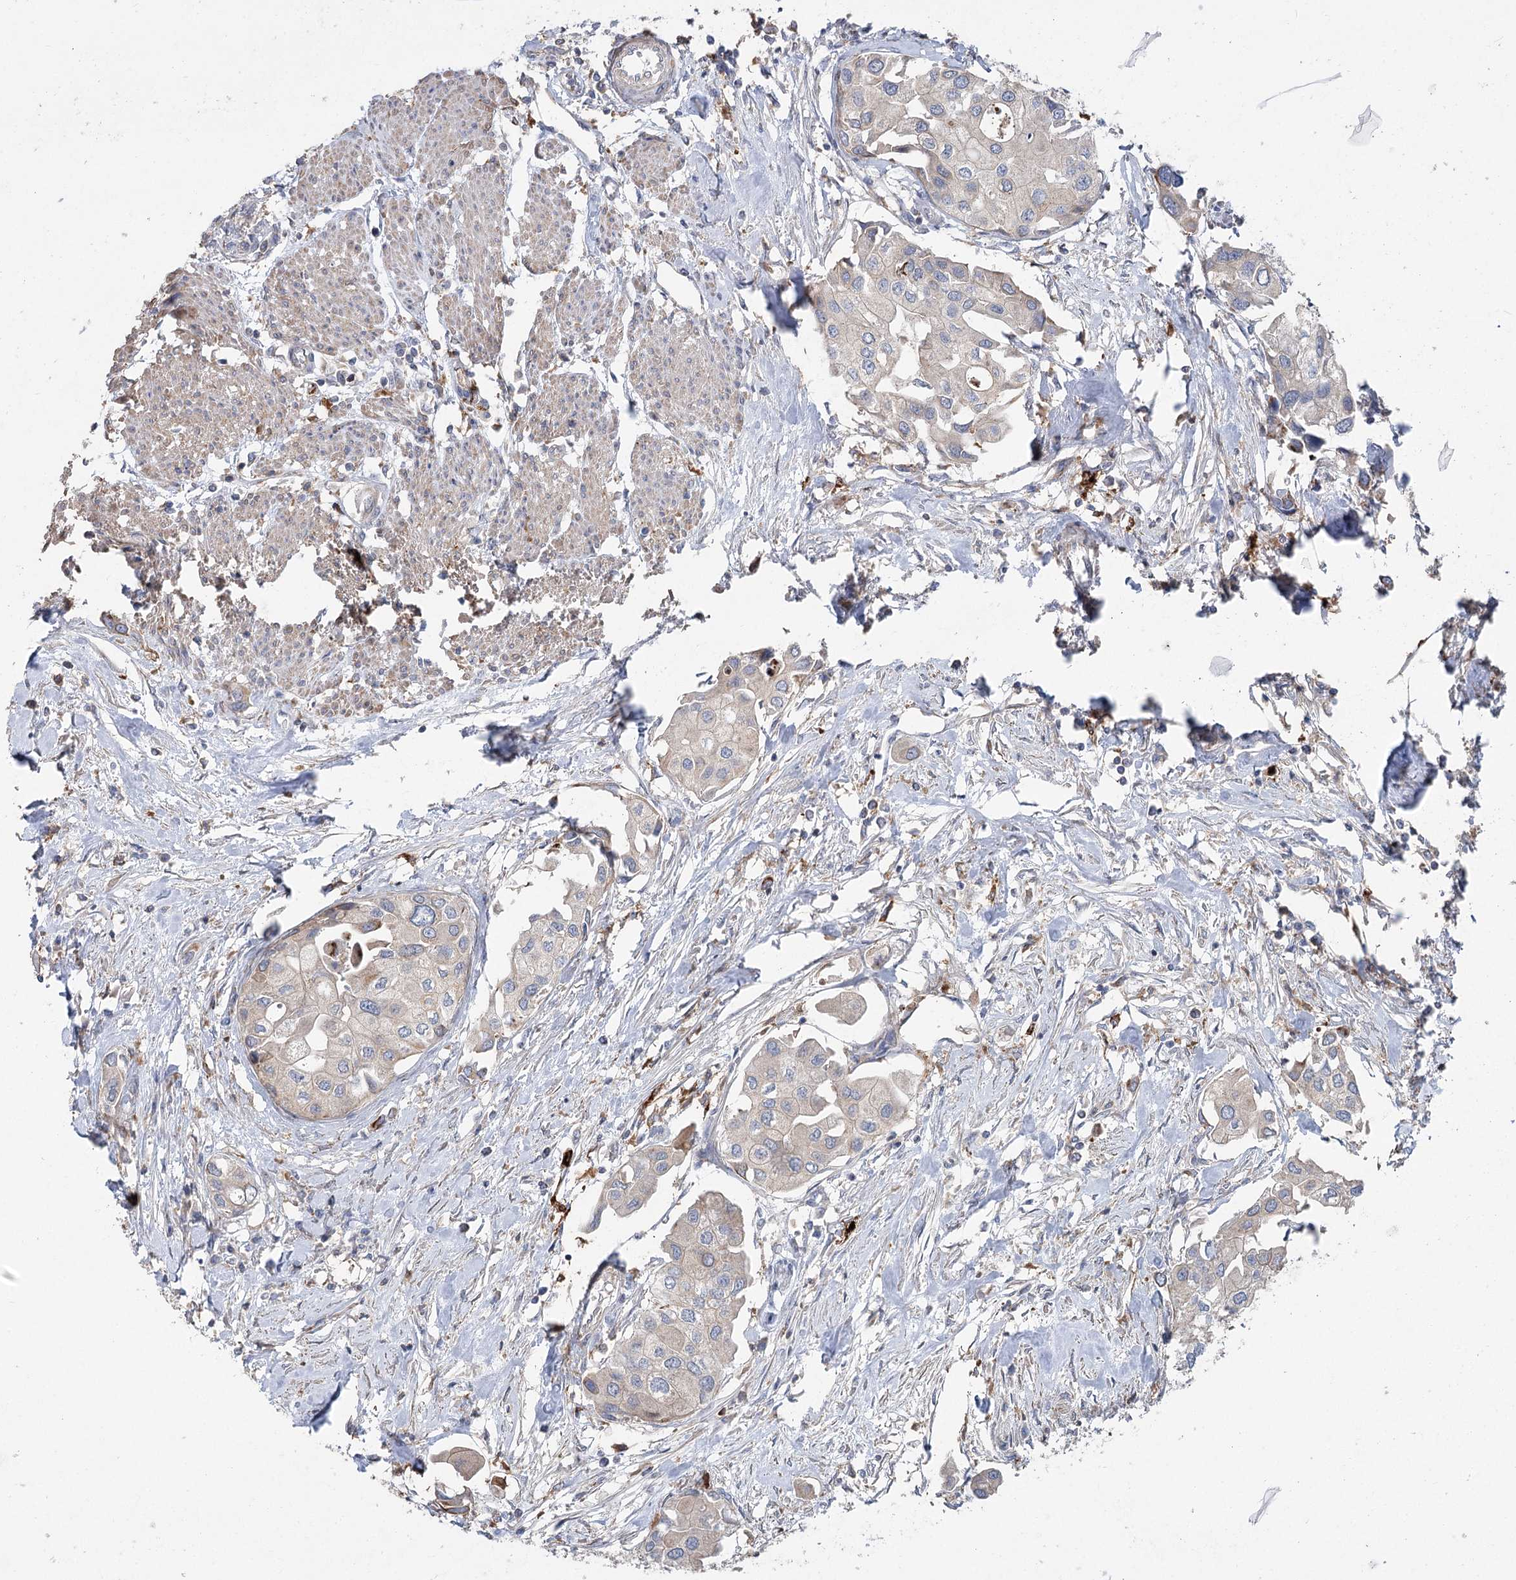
{"staining": {"intensity": "negative", "quantity": "none", "location": "none"}, "tissue": "urothelial cancer", "cell_type": "Tumor cells", "image_type": "cancer", "snomed": [{"axis": "morphology", "description": "Urothelial carcinoma, High grade"}, {"axis": "topography", "description": "Urinary bladder"}], "caption": "Urothelial cancer stained for a protein using IHC exhibits no staining tumor cells.", "gene": "SCN11A", "patient": {"sex": "male", "age": 64}}